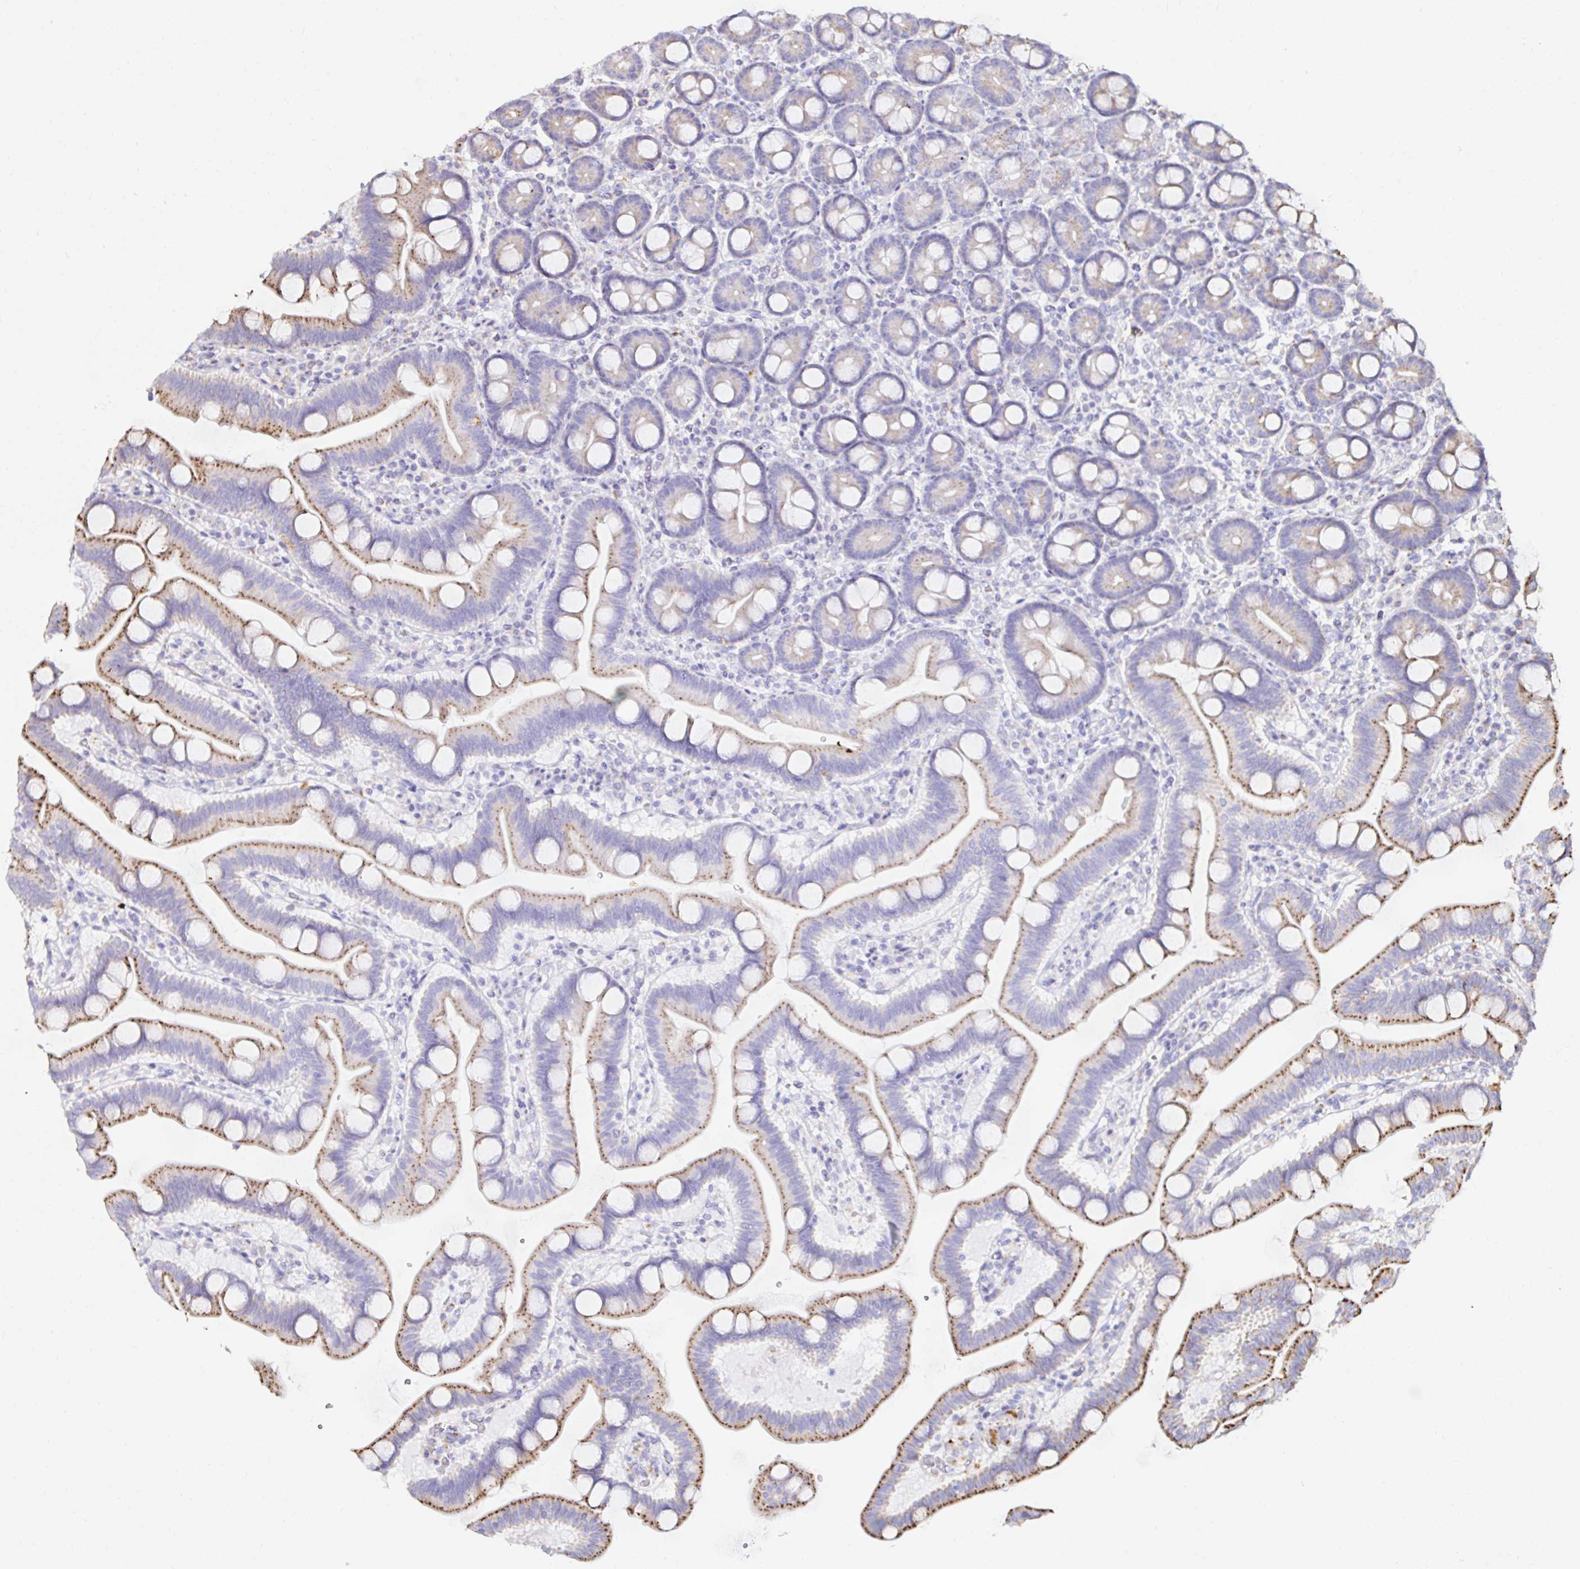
{"staining": {"intensity": "moderate", "quantity": "25%-75%", "location": "cytoplasmic/membranous"}, "tissue": "duodenum", "cell_type": "Glandular cells", "image_type": "normal", "snomed": [{"axis": "morphology", "description": "Normal tissue, NOS"}, {"axis": "topography", "description": "Duodenum"}], "caption": "Glandular cells exhibit medium levels of moderate cytoplasmic/membranous staining in approximately 25%-75% of cells in unremarkable human duodenum.", "gene": "GALNS", "patient": {"sex": "male", "age": 59}}